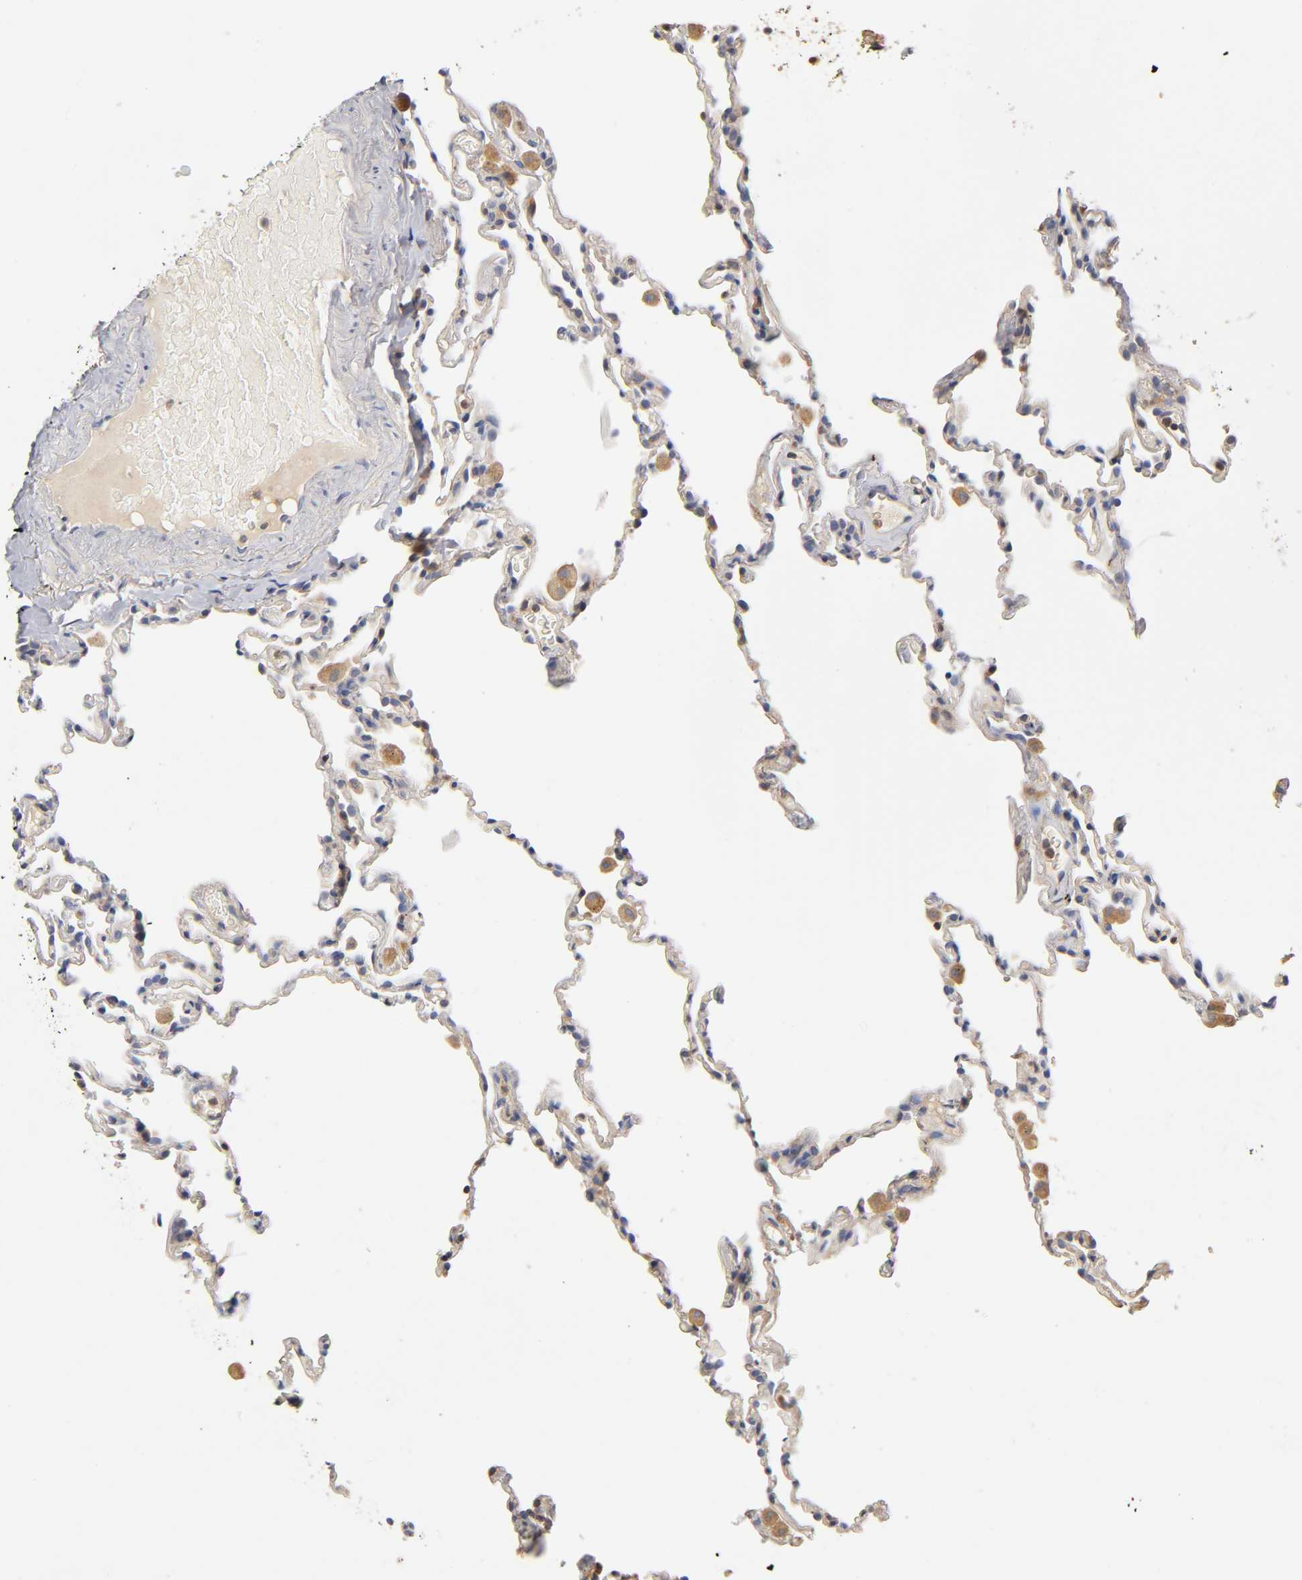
{"staining": {"intensity": "weak", "quantity": "25%-75%", "location": "cytoplasmic/membranous"}, "tissue": "lung", "cell_type": "Alveolar cells", "image_type": "normal", "snomed": [{"axis": "morphology", "description": "Normal tissue, NOS"}, {"axis": "morphology", "description": "Soft tissue tumor metastatic"}, {"axis": "topography", "description": "Lung"}], "caption": "Lung stained with immunohistochemistry (IHC) reveals weak cytoplasmic/membranous expression in about 25%-75% of alveolar cells. The staining was performed using DAB to visualize the protein expression in brown, while the nuclei were stained in blue with hematoxylin (Magnification: 20x).", "gene": "RHOA", "patient": {"sex": "male", "age": 59}}